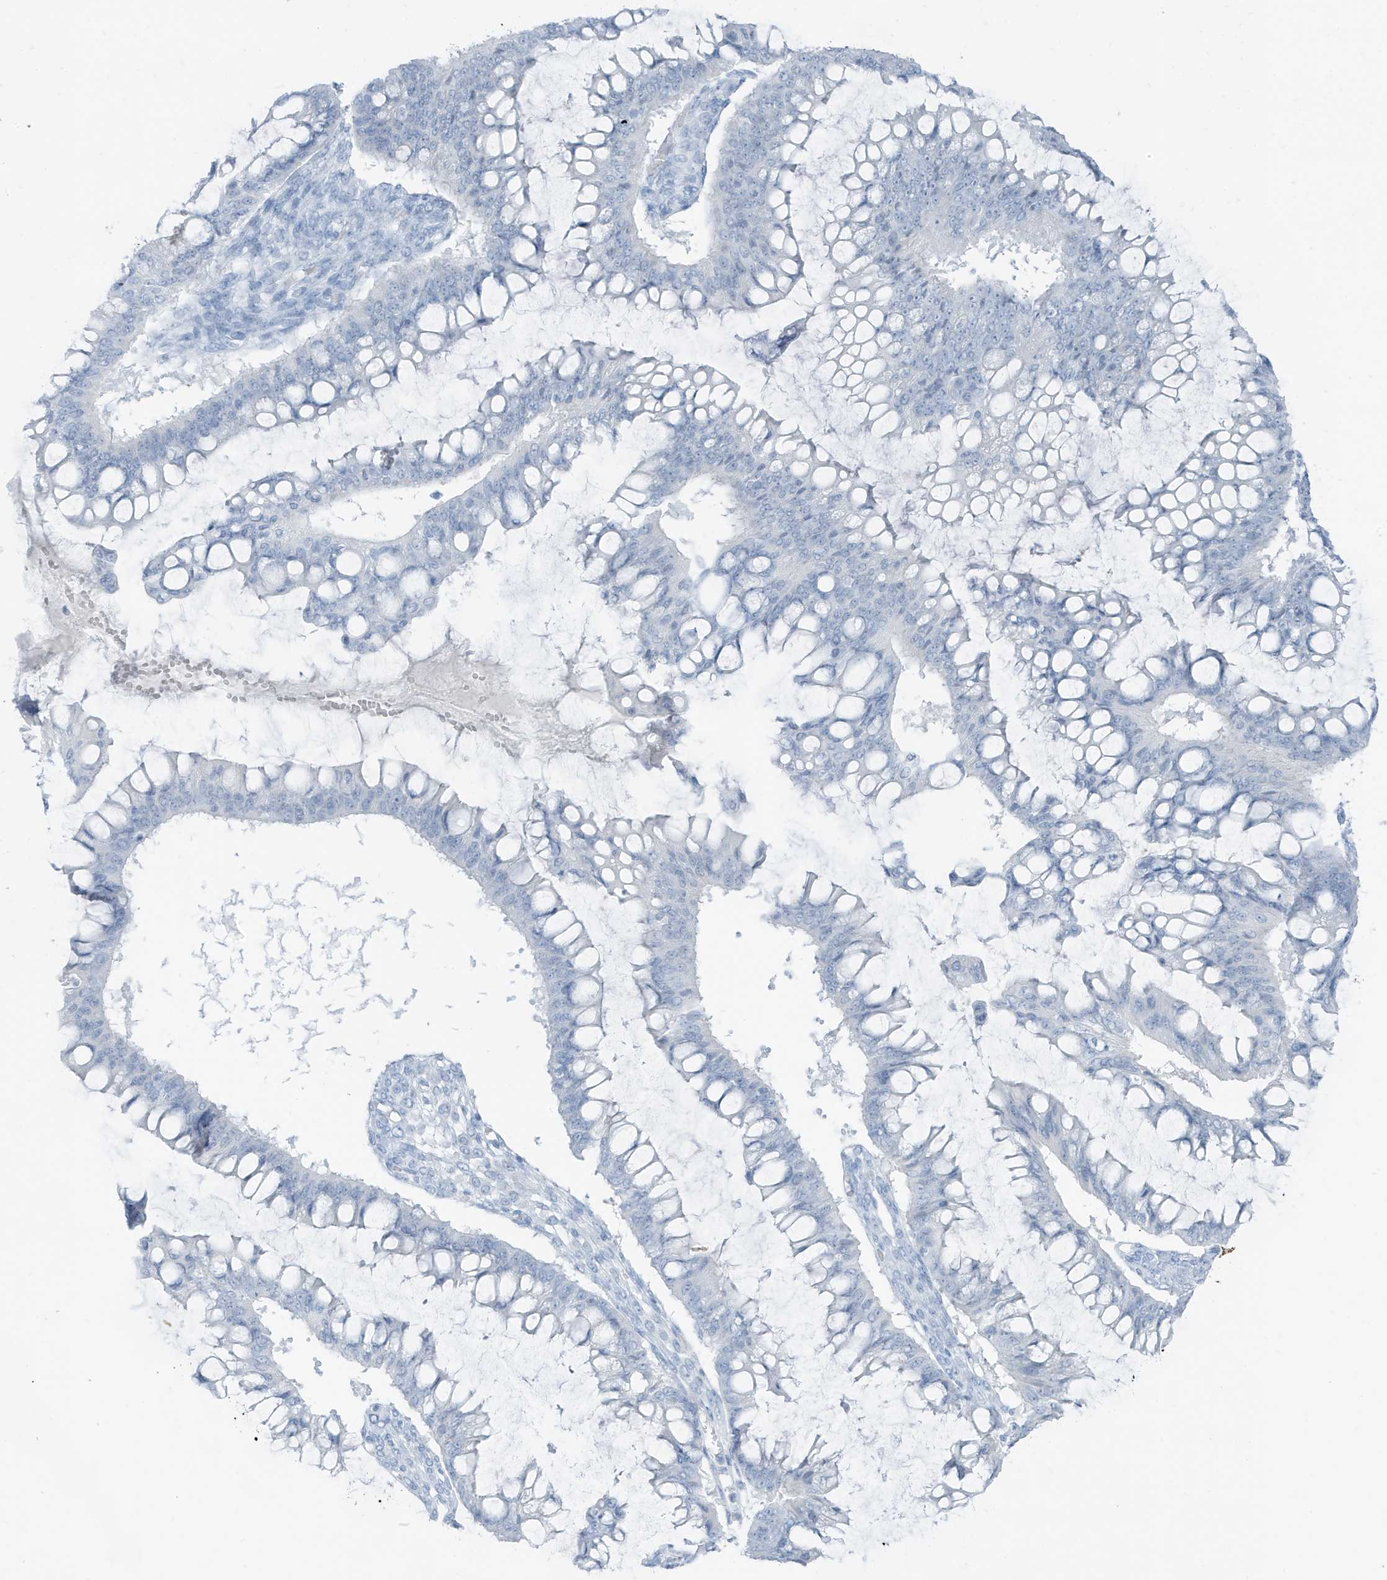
{"staining": {"intensity": "negative", "quantity": "none", "location": "none"}, "tissue": "ovarian cancer", "cell_type": "Tumor cells", "image_type": "cancer", "snomed": [{"axis": "morphology", "description": "Cystadenocarcinoma, mucinous, NOS"}, {"axis": "topography", "description": "Ovary"}], "caption": "Tumor cells show no significant staining in mucinous cystadenocarcinoma (ovarian). (Stains: DAB IHC with hematoxylin counter stain, Microscopy: brightfield microscopy at high magnification).", "gene": "ZFP64", "patient": {"sex": "female", "age": 73}}